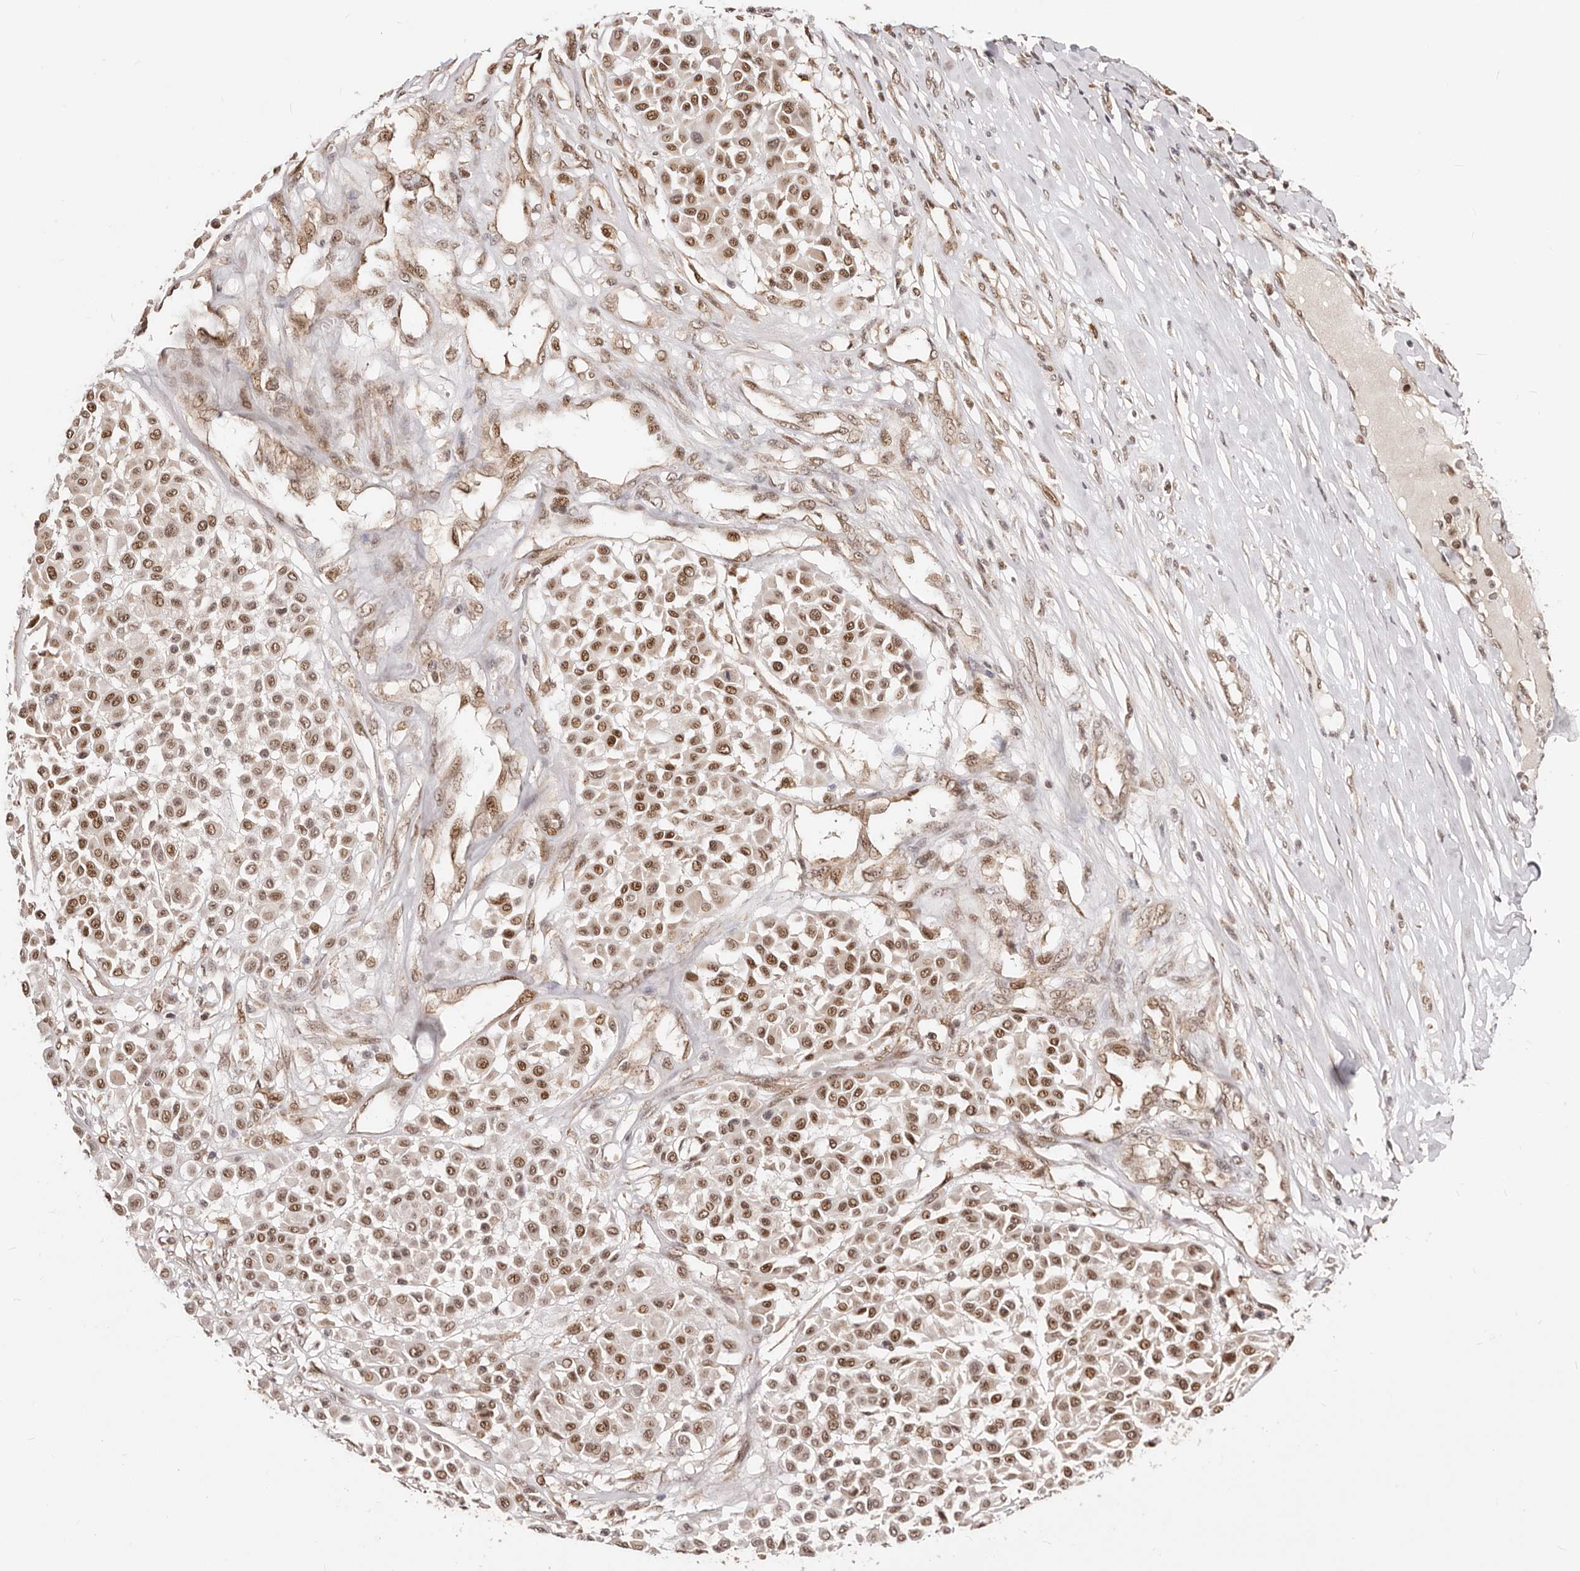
{"staining": {"intensity": "strong", "quantity": "25%-75%", "location": "nuclear"}, "tissue": "melanoma", "cell_type": "Tumor cells", "image_type": "cancer", "snomed": [{"axis": "morphology", "description": "Malignant melanoma, Metastatic site"}, {"axis": "topography", "description": "Soft tissue"}], "caption": "An image of human melanoma stained for a protein exhibits strong nuclear brown staining in tumor cells.", "gene": "SEC14L1", "patient": {"sex": "male", "age": 41}}